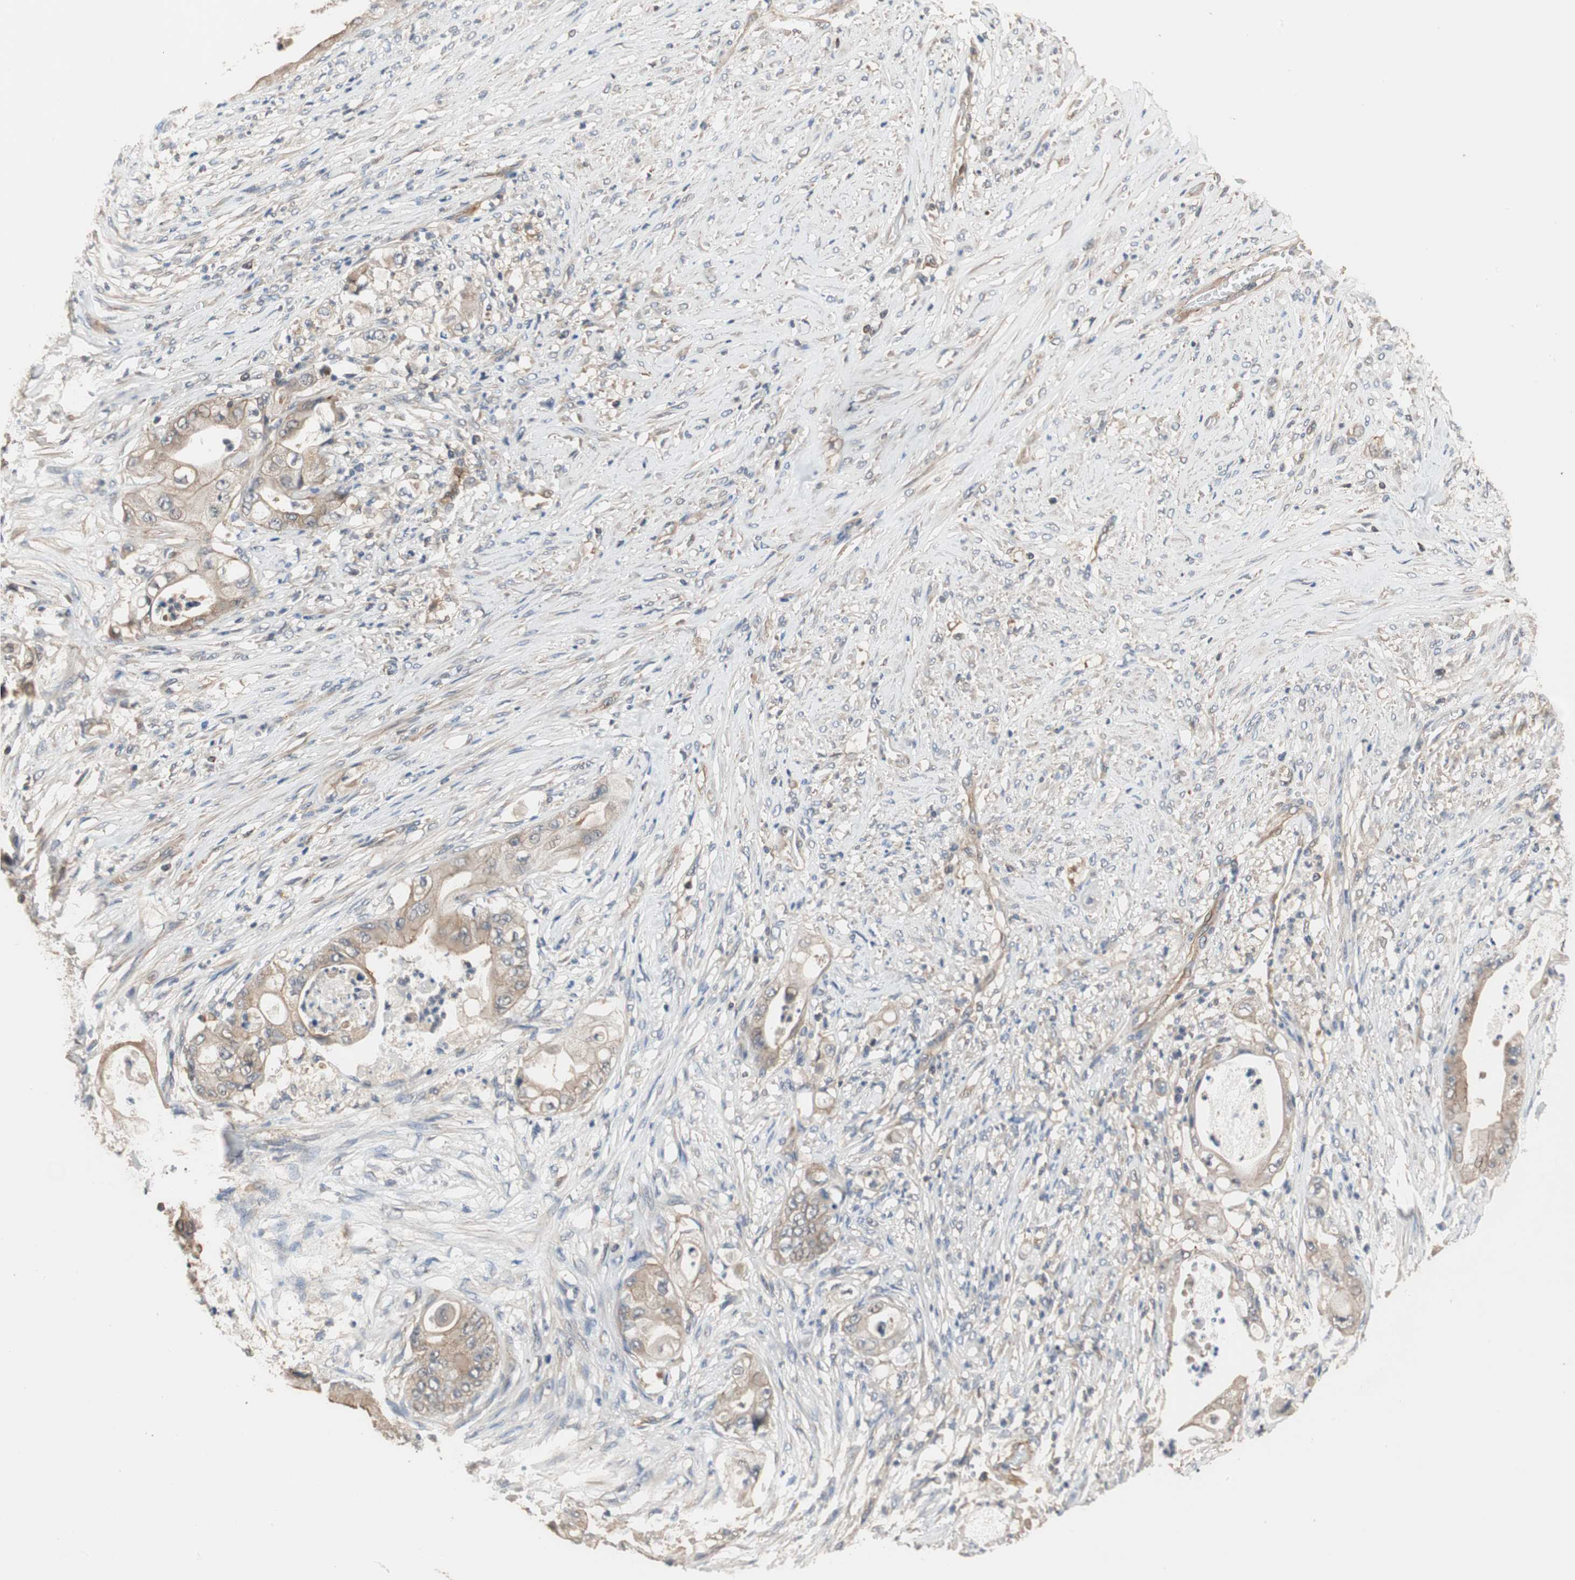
{"staining": {"intensity": "moderate", "quantity": ">75%", "location": "cytoplasmic/membranous"}, "tissue": "stomach cancer", "cell_type": "Tumor cells", "image_type": "cancer", "snomed": [{"axis": "morphology", "description": "Adenocarcinoma, NOS"}, {"axis": "topography", "description": "Stomach"}], "caption": "IHC of human stomach cancer (adenocarcinoma) demonstrates medium levels of moderate cytoplasmic/membranous staining in about >75% of tumor cells. (DAB (3,3'-diaminobenzidine) IHC with brightfield microscopy, high magnification).", "gene": "MAP4K2", "patient": {"sex": "female", "age": 73}}